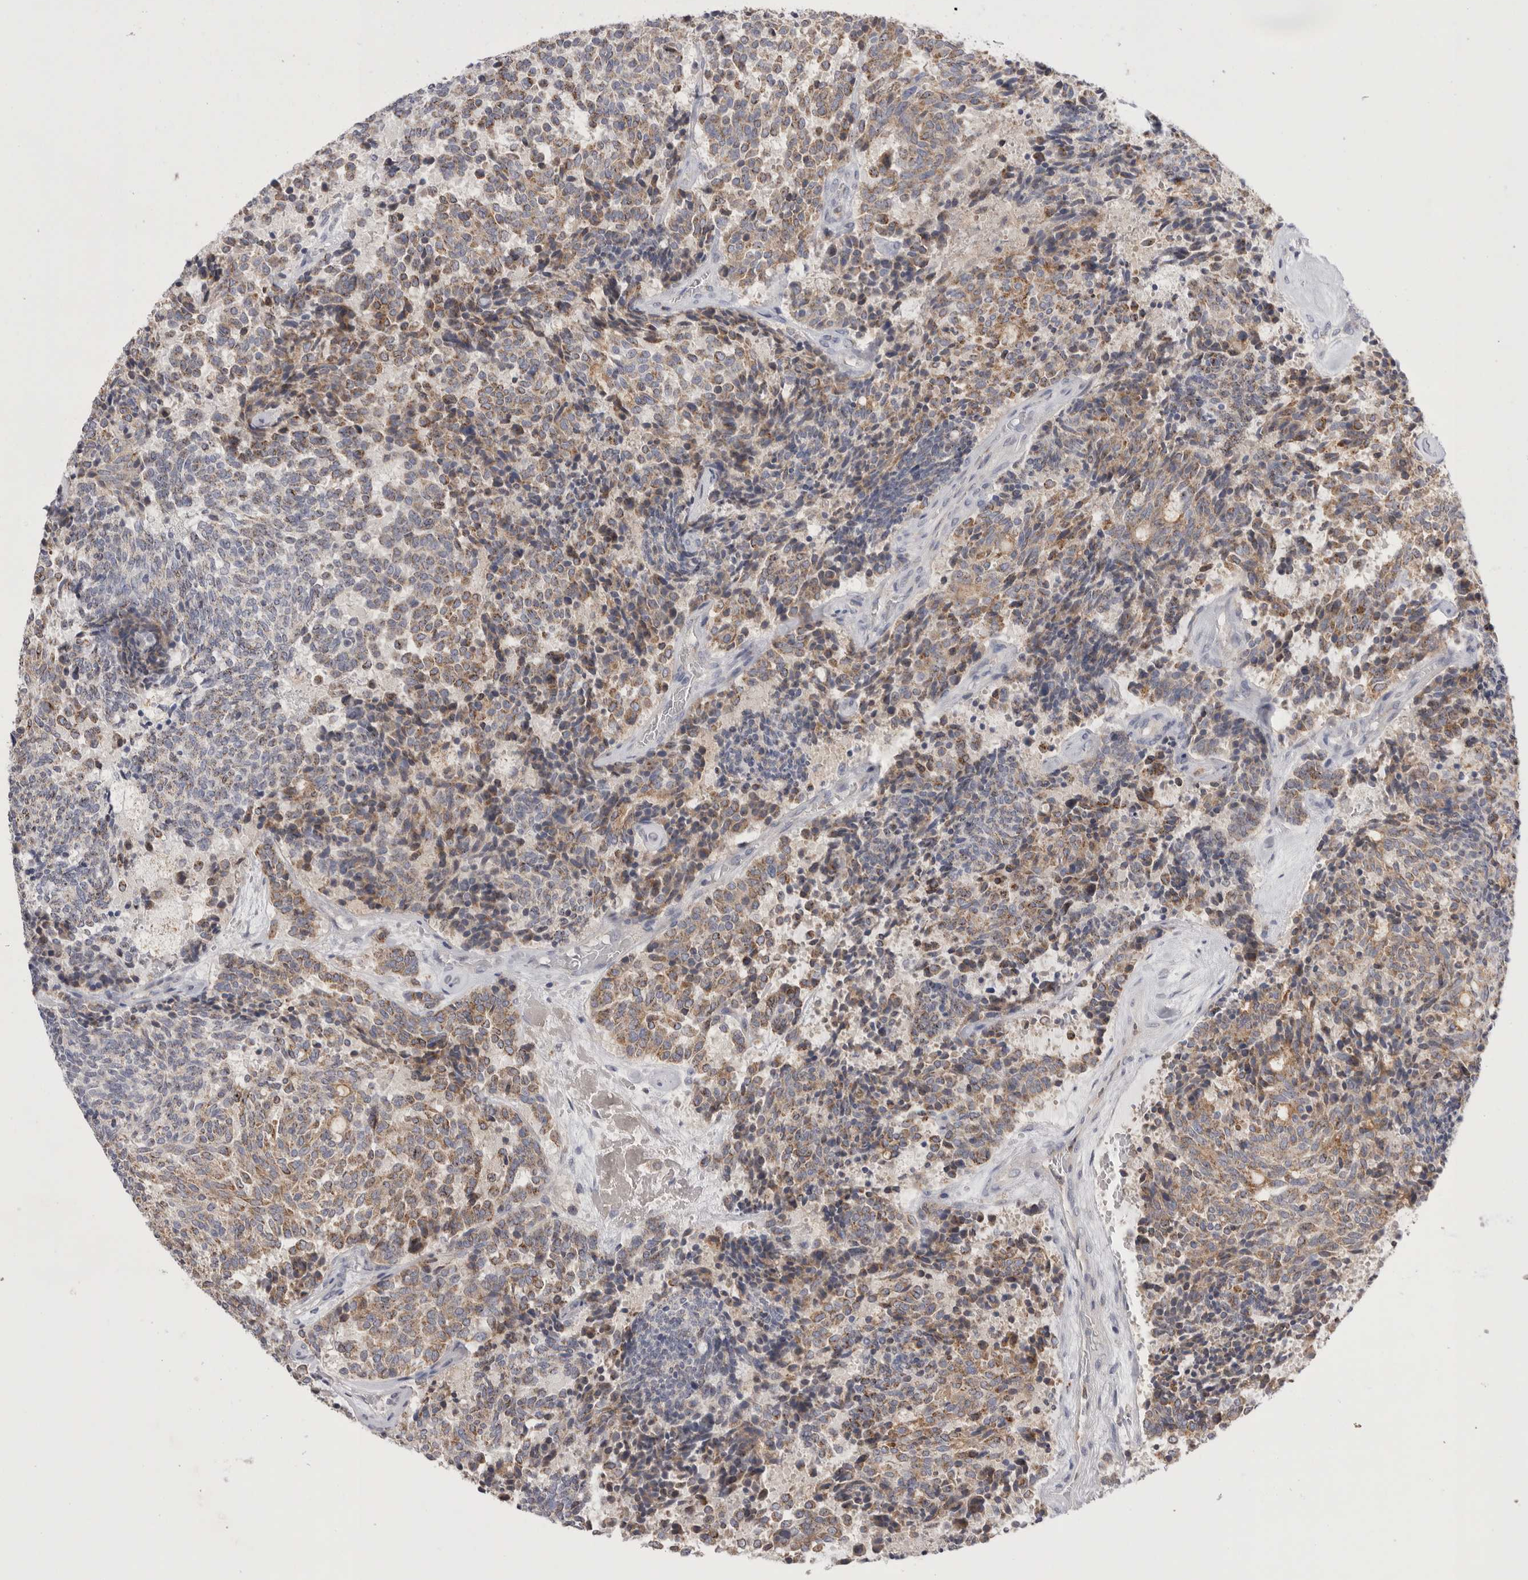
{"staining": {"intensity": "moderate", "quantity": ">75%", "location": "cytoplasmic/membranous"}, "tissue": "carcinoid", "cell_type": "Tumor cells", "image_type": "cancer", "snomed": [{"axis": "morphology", "description": "Carcinoid, malignant, NOS"}, {"axis": "topography", "description": "Pancreas"}], "caption": "Malignant carcinoid tissue reveals moderate cytoplasmic/membranous staining in approximately >75% of tumor cells", "gene": "CCDC126", "patient": {"sex": "female", "age": 54}}